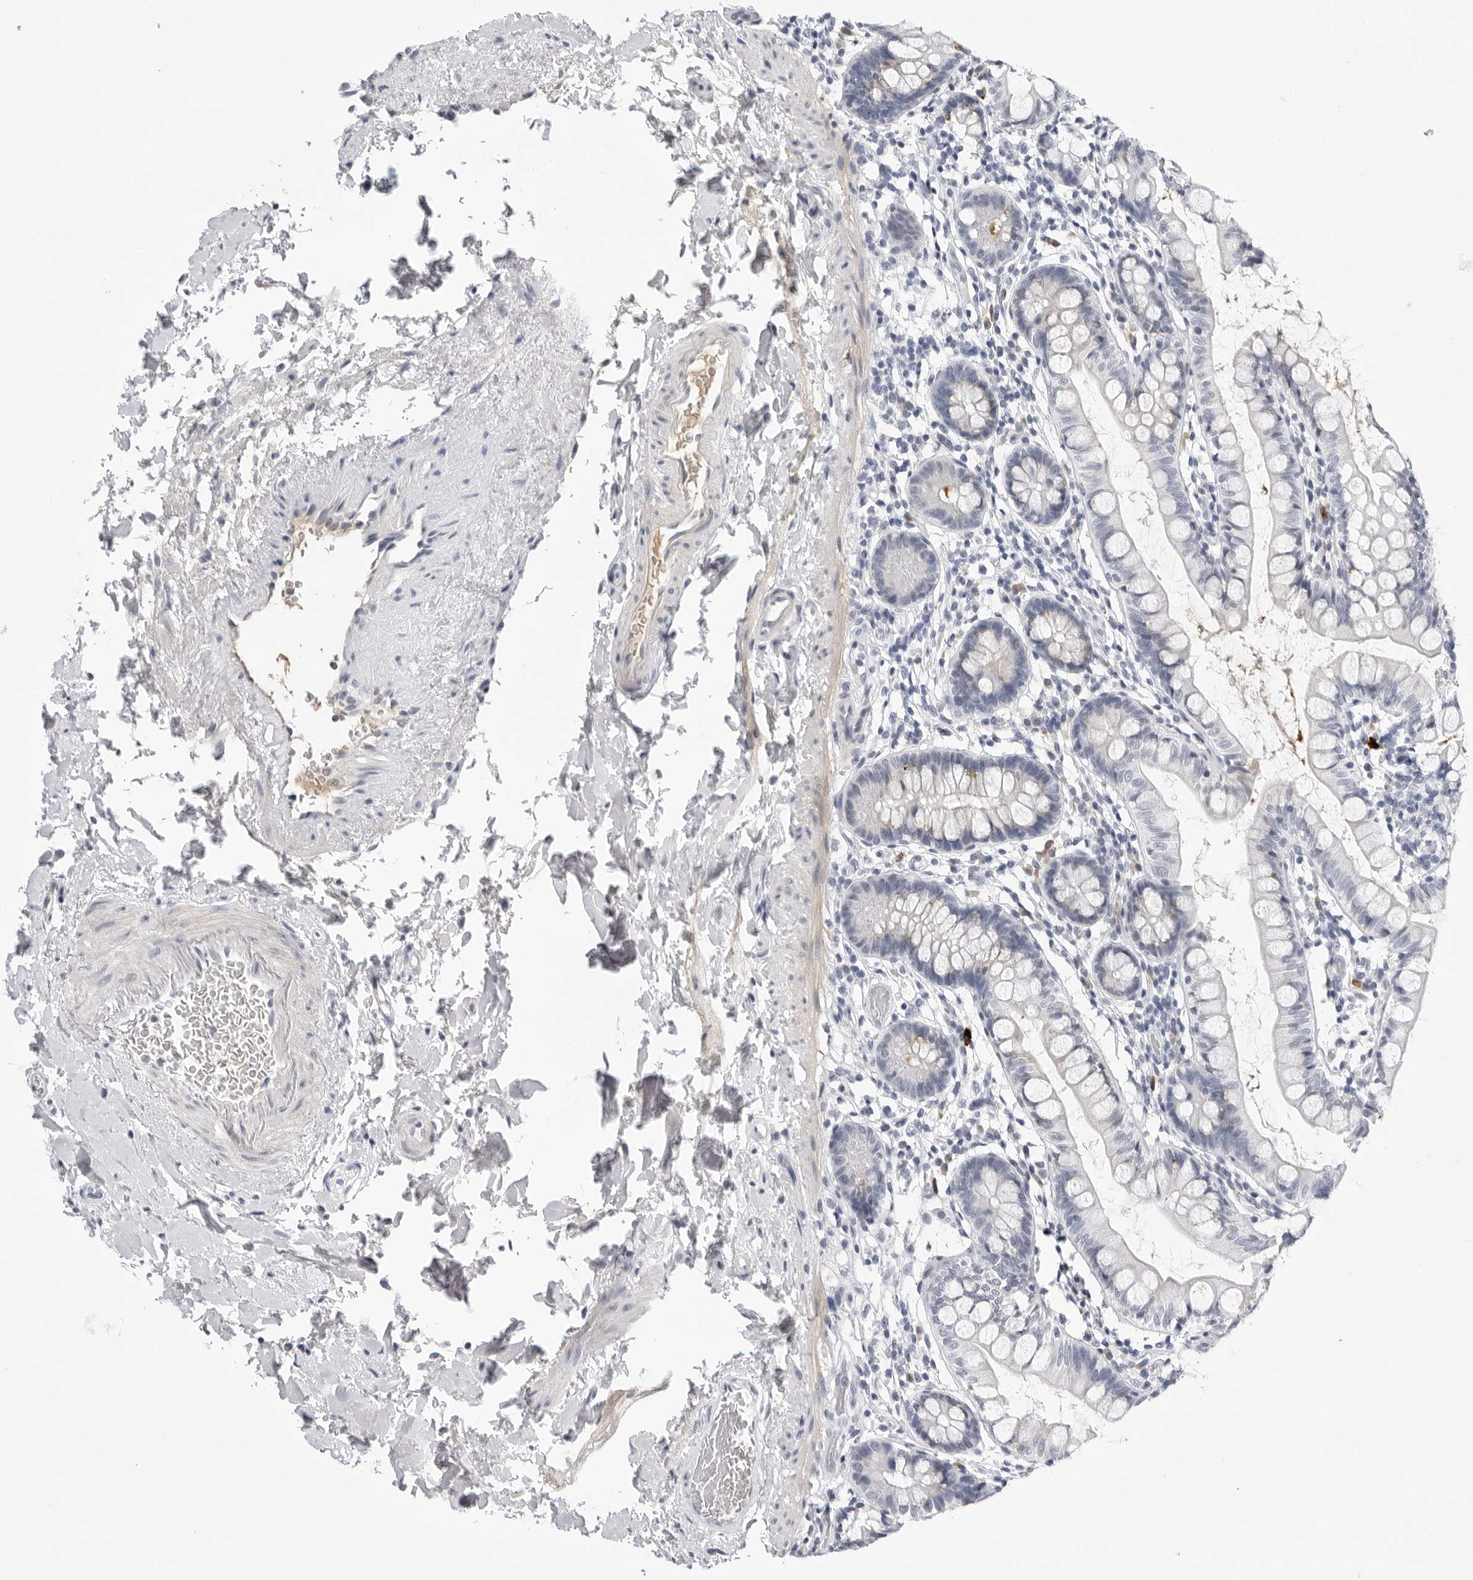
{"staining": {"intensity": "negative", "quantity": "none", "location": "none"}, "tissue": "small intestine", "cell_type": "Glandular cells", "image_type": "normal", "snomed": [{"axis": "morphology", "description": "Normal tissue, NOS"}, {"axis": "topography", "description": "Small intestine"}], "caption": "The micrograph demonstrates no staining of glandular cells in unremarkable small intestine. (DAB (3,3'-diaminobenzidine) immunohistochemistry (IHC), high magnification).", "gene": "ZNF502", "patient": {"sex": "female", "age": 84}}